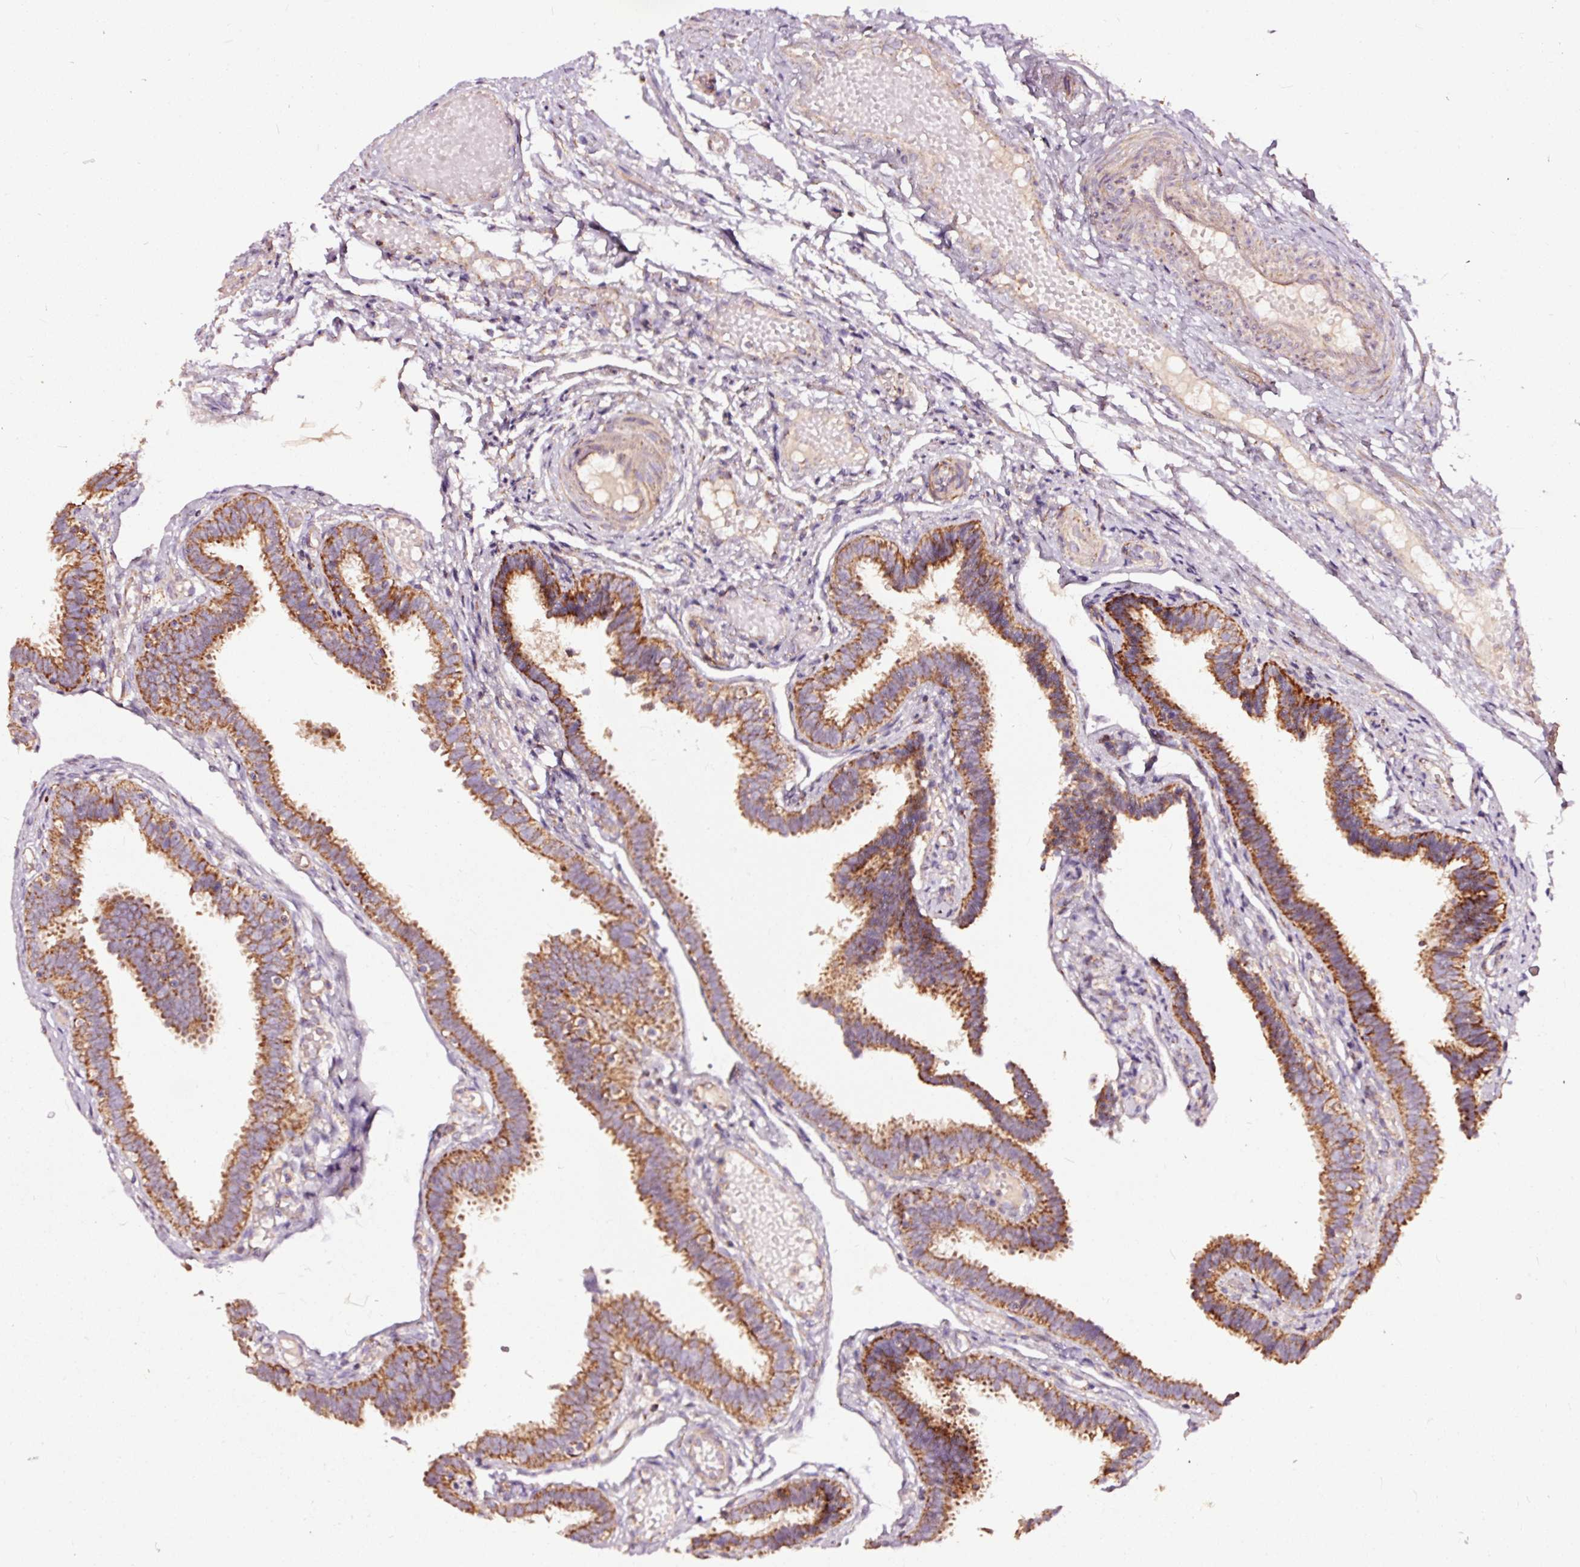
{"staining": {"intensity": "strong", "quantity": ">75%", "location": "cytoplasmic/membranous"}, "tissue": "fallopian tube", "cell_type": "Glandular cells", "image_type": "normal", "snomed": [{"axis": "morphology", "description": "Normal tissue, NOS"}, {"axis": "topography", "description": "Fallopian tube"}], "caption": "Strong cytoplasmic/membranous positivity for a protein is seen in about >75% of glandular cells of unremarkable fallopian tube using IHC.", "gene": "TPM1", "patient": {"sex": "female", "age": 37}}